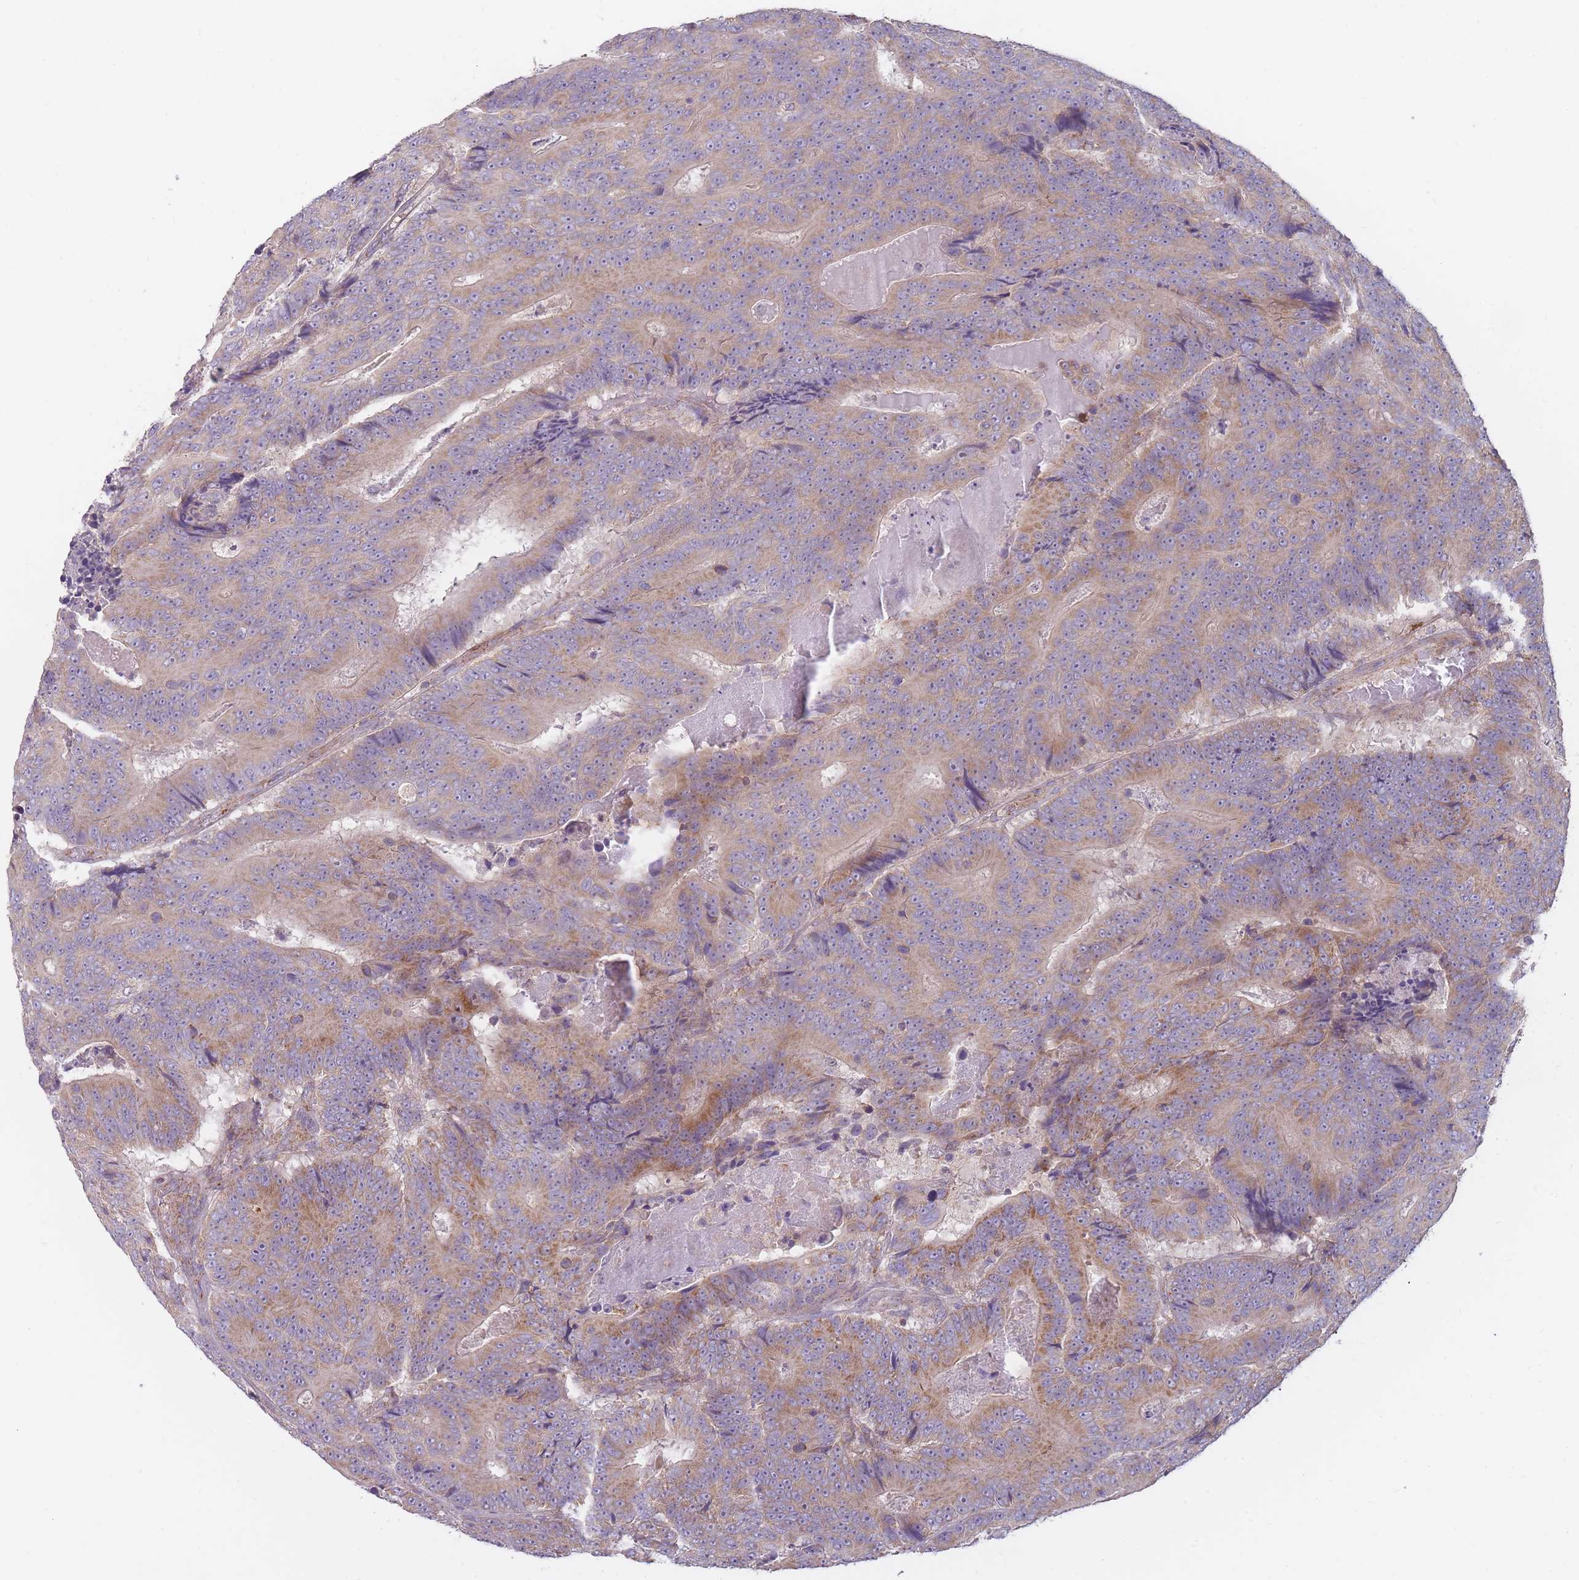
{"staining": {"intensity": "moderate", "quantity": ">75%", "location": "cytoplasmic/membranous"}, "tissue": "colorectal cancer", "cell_type": "Tumor cells", "image_type": "cancer", "snomed": [{"axis": "morphology", "description": "Adenocarcinoma, NOS"}, {"axis": "topography", "description": "Colon"}], "caption": "This is a micrograph of IHC staining of colorectal adenocarcinoma, which shows moderate expression in the cytoplasmic/membranous of tumor cells.", "gene": "NDUFA9", "patient": {"sex": "male", "age": 83}}